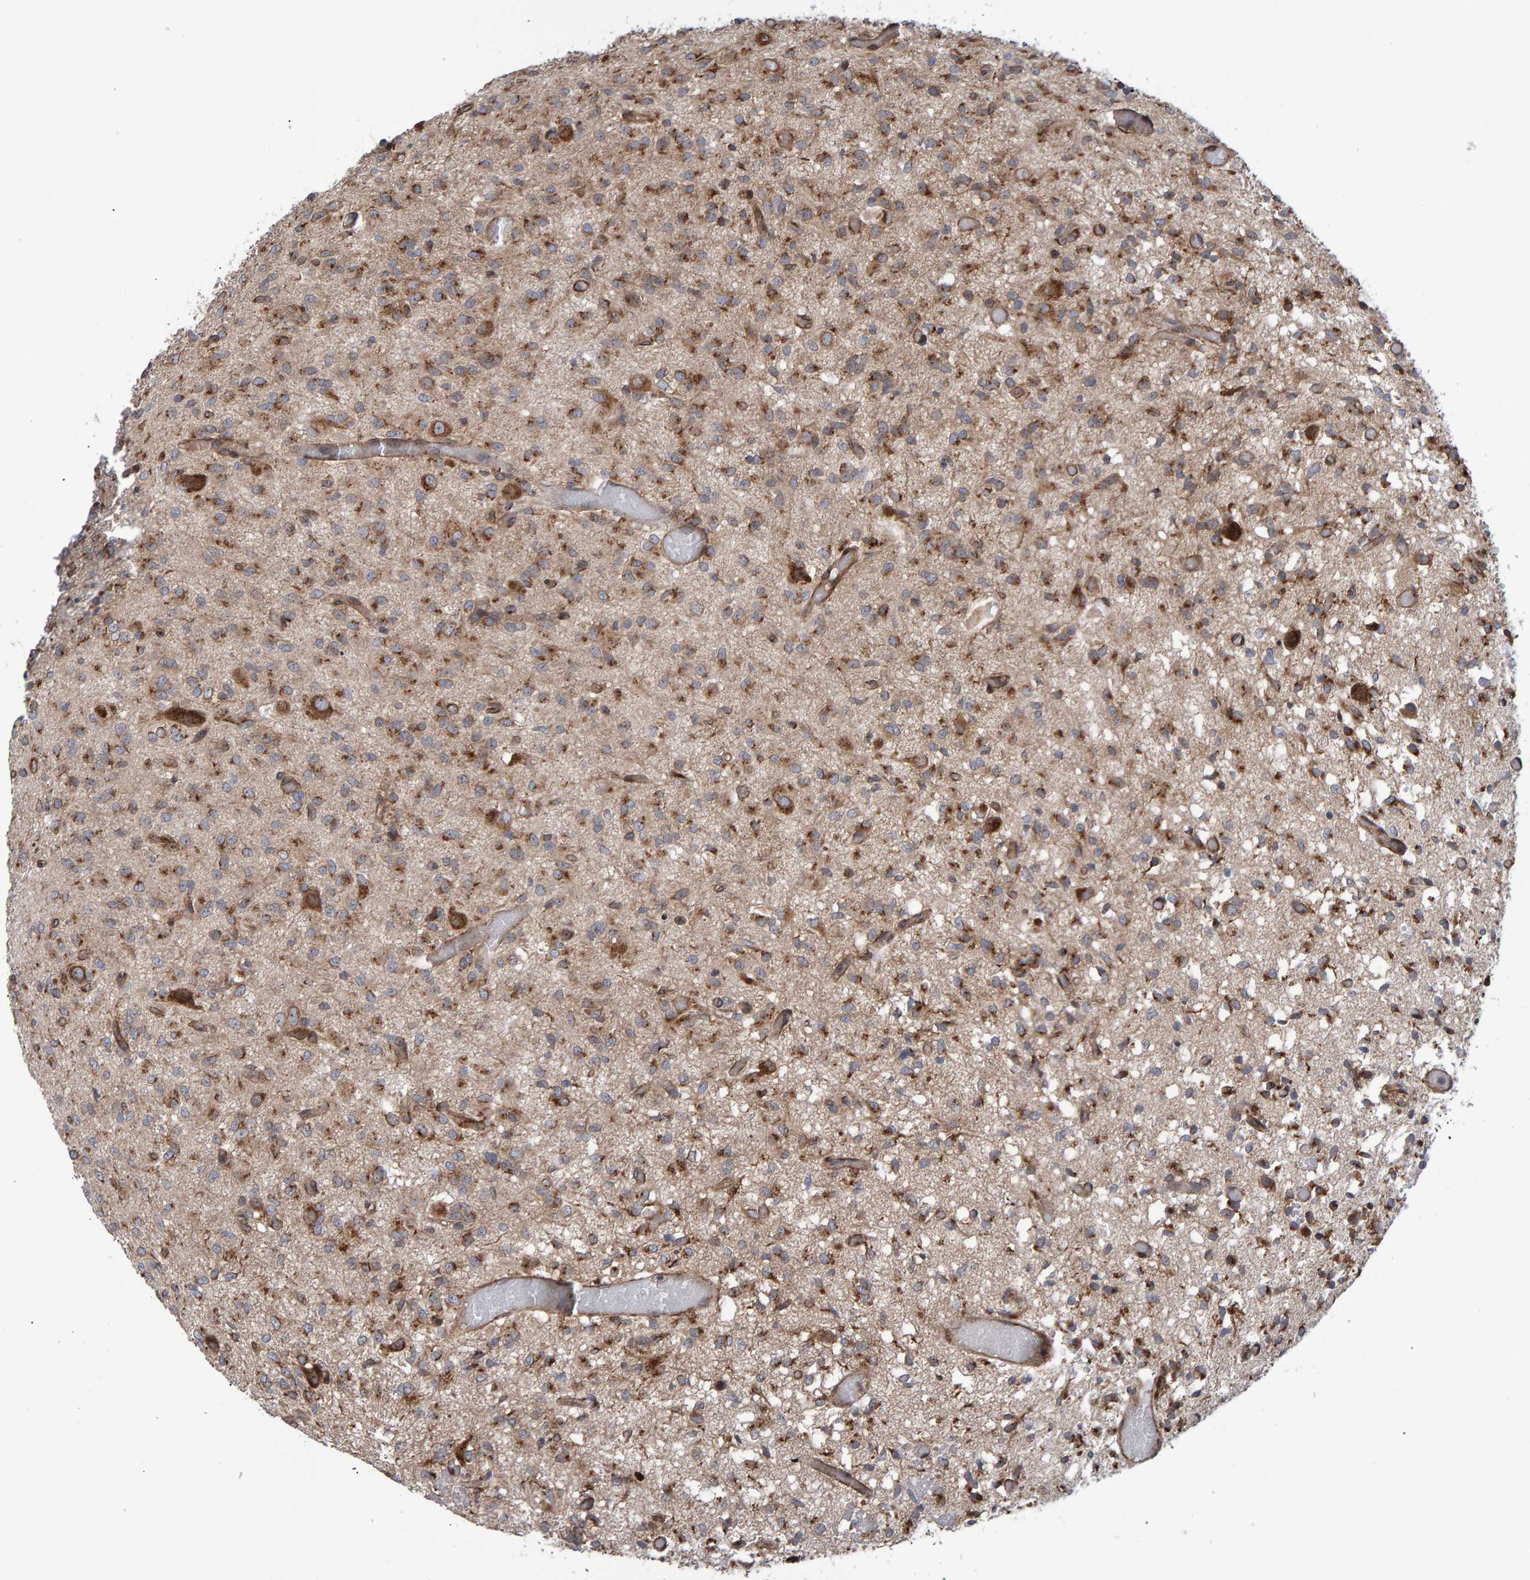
{"staining": {"intensity": "moderate", "quantity": ">75%", "location": "cytoplasmic/membranous"}, "tissue": "glioma", "cell_type": "Tumor cells", "image_type": "cancer", "snomed": [{"axis": "morphology", "description": "Glioma, malignant, High grade"}, {"axis": "topography", "description": "Brain"}], "caption": "A brown stain labels moderate cytoplasmic/membranous expression of a protein in high-grade glioma (malignant) tumor cells.", "gene": "FAM117A", "patient": {"sex": "female", "age": 59}}